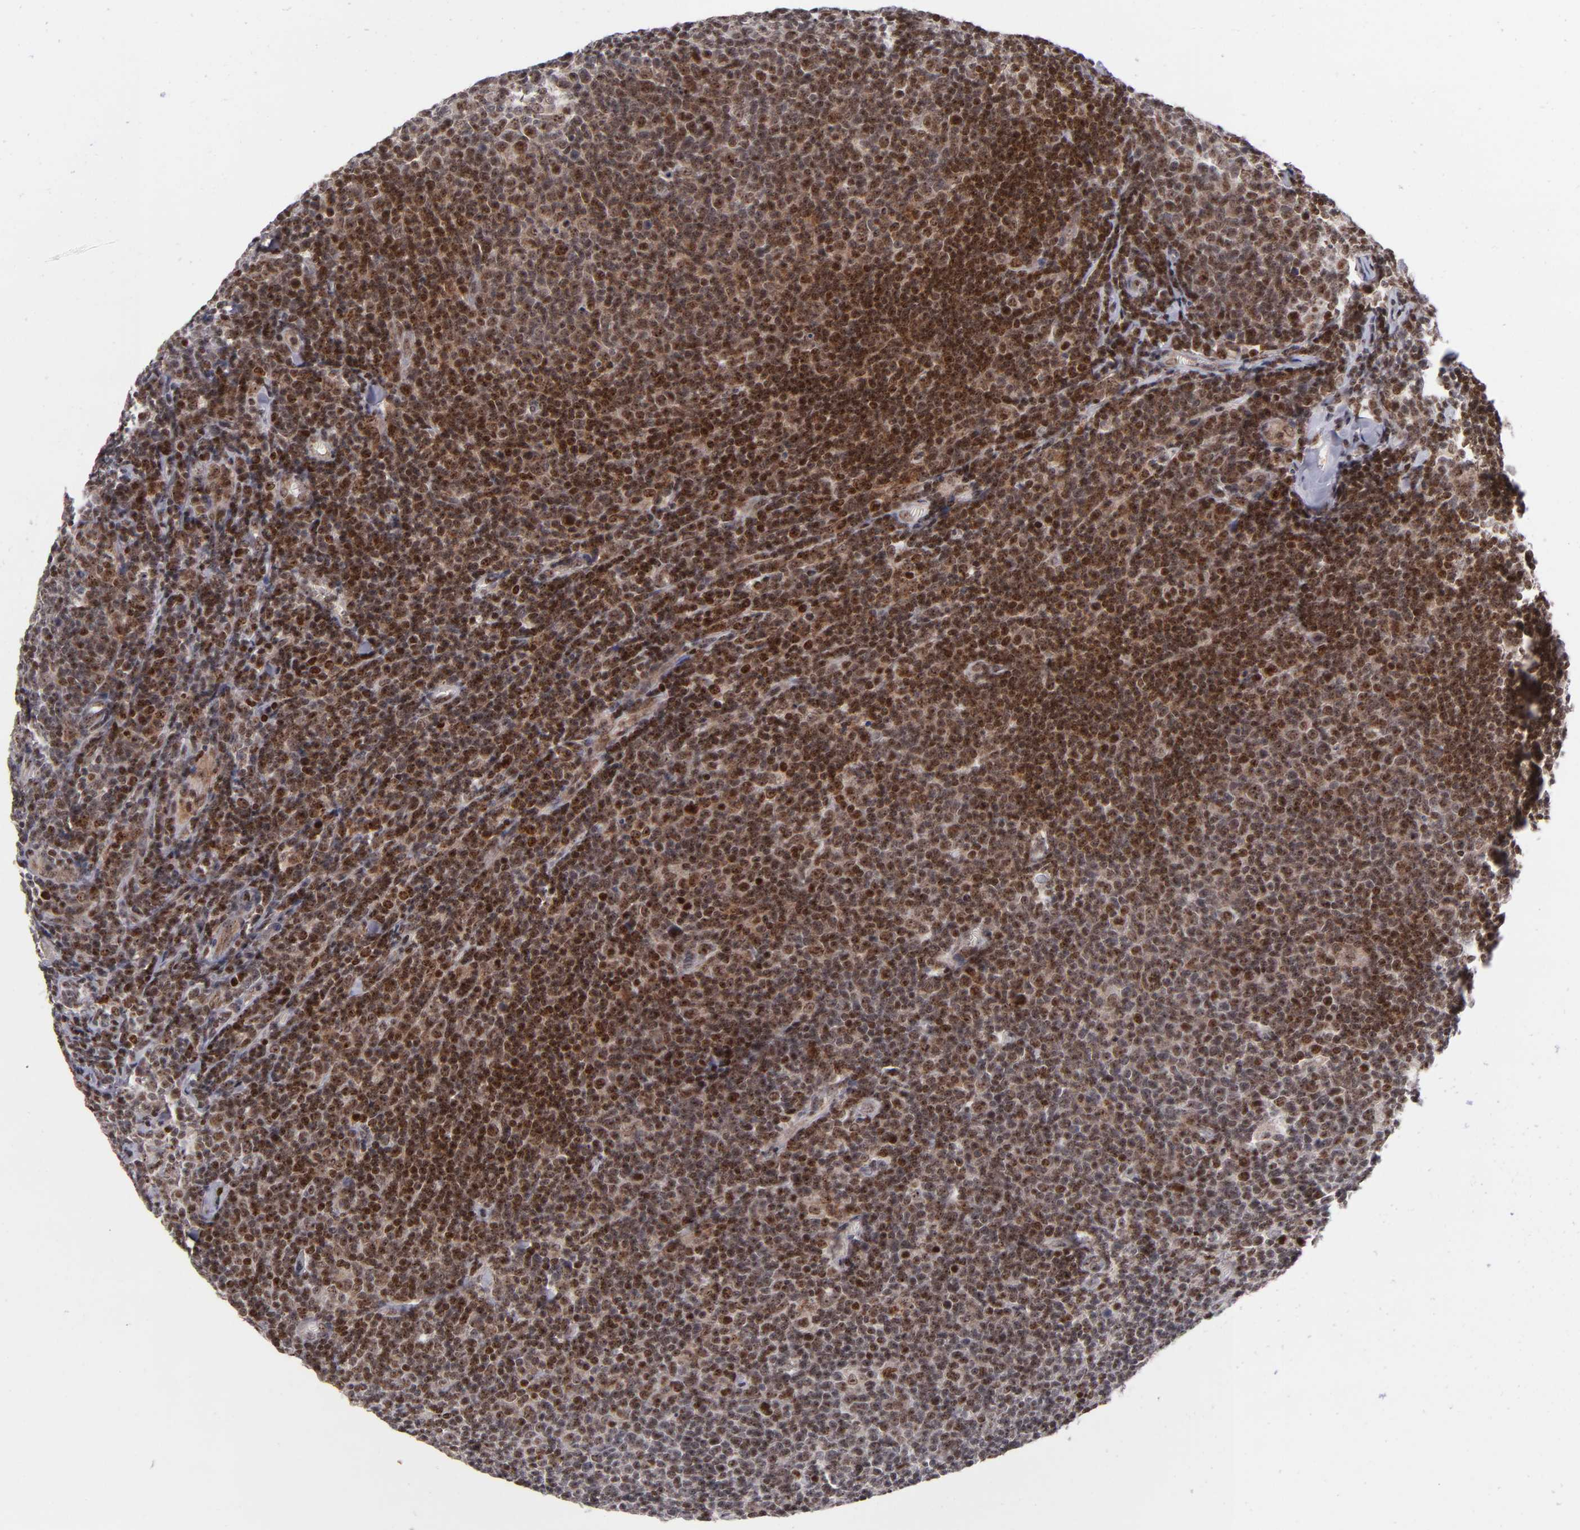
{"staining": {"intensity": "moderate", "quantity": ">75%", "location": "cytoplasmic/membranous,nuclear"}, "tissue": "lymphoma", "cell_type": "Tumor cells", "image_type": "cancer", "snomed": [{"axis": "morphology", "description": "Malignant lymphoma, non-Hodgkin's type, Low grade"}, {"axis": "topography", "description": "Lymph node"}], "caption": "DAB (3,3'-diaminobenzidine) immunohistochemical staining of lymphoma displays moderate cytoplasmic/membranous and nuclear protein expression in approximately >75% of tumor cells. The protein is stained brown, and the nuclei are stained in blue (DAB IHC with brightfield microscopy, high magnification).", "gene": "PCNX4", "patient": {"sex": "male", "age": 74}}